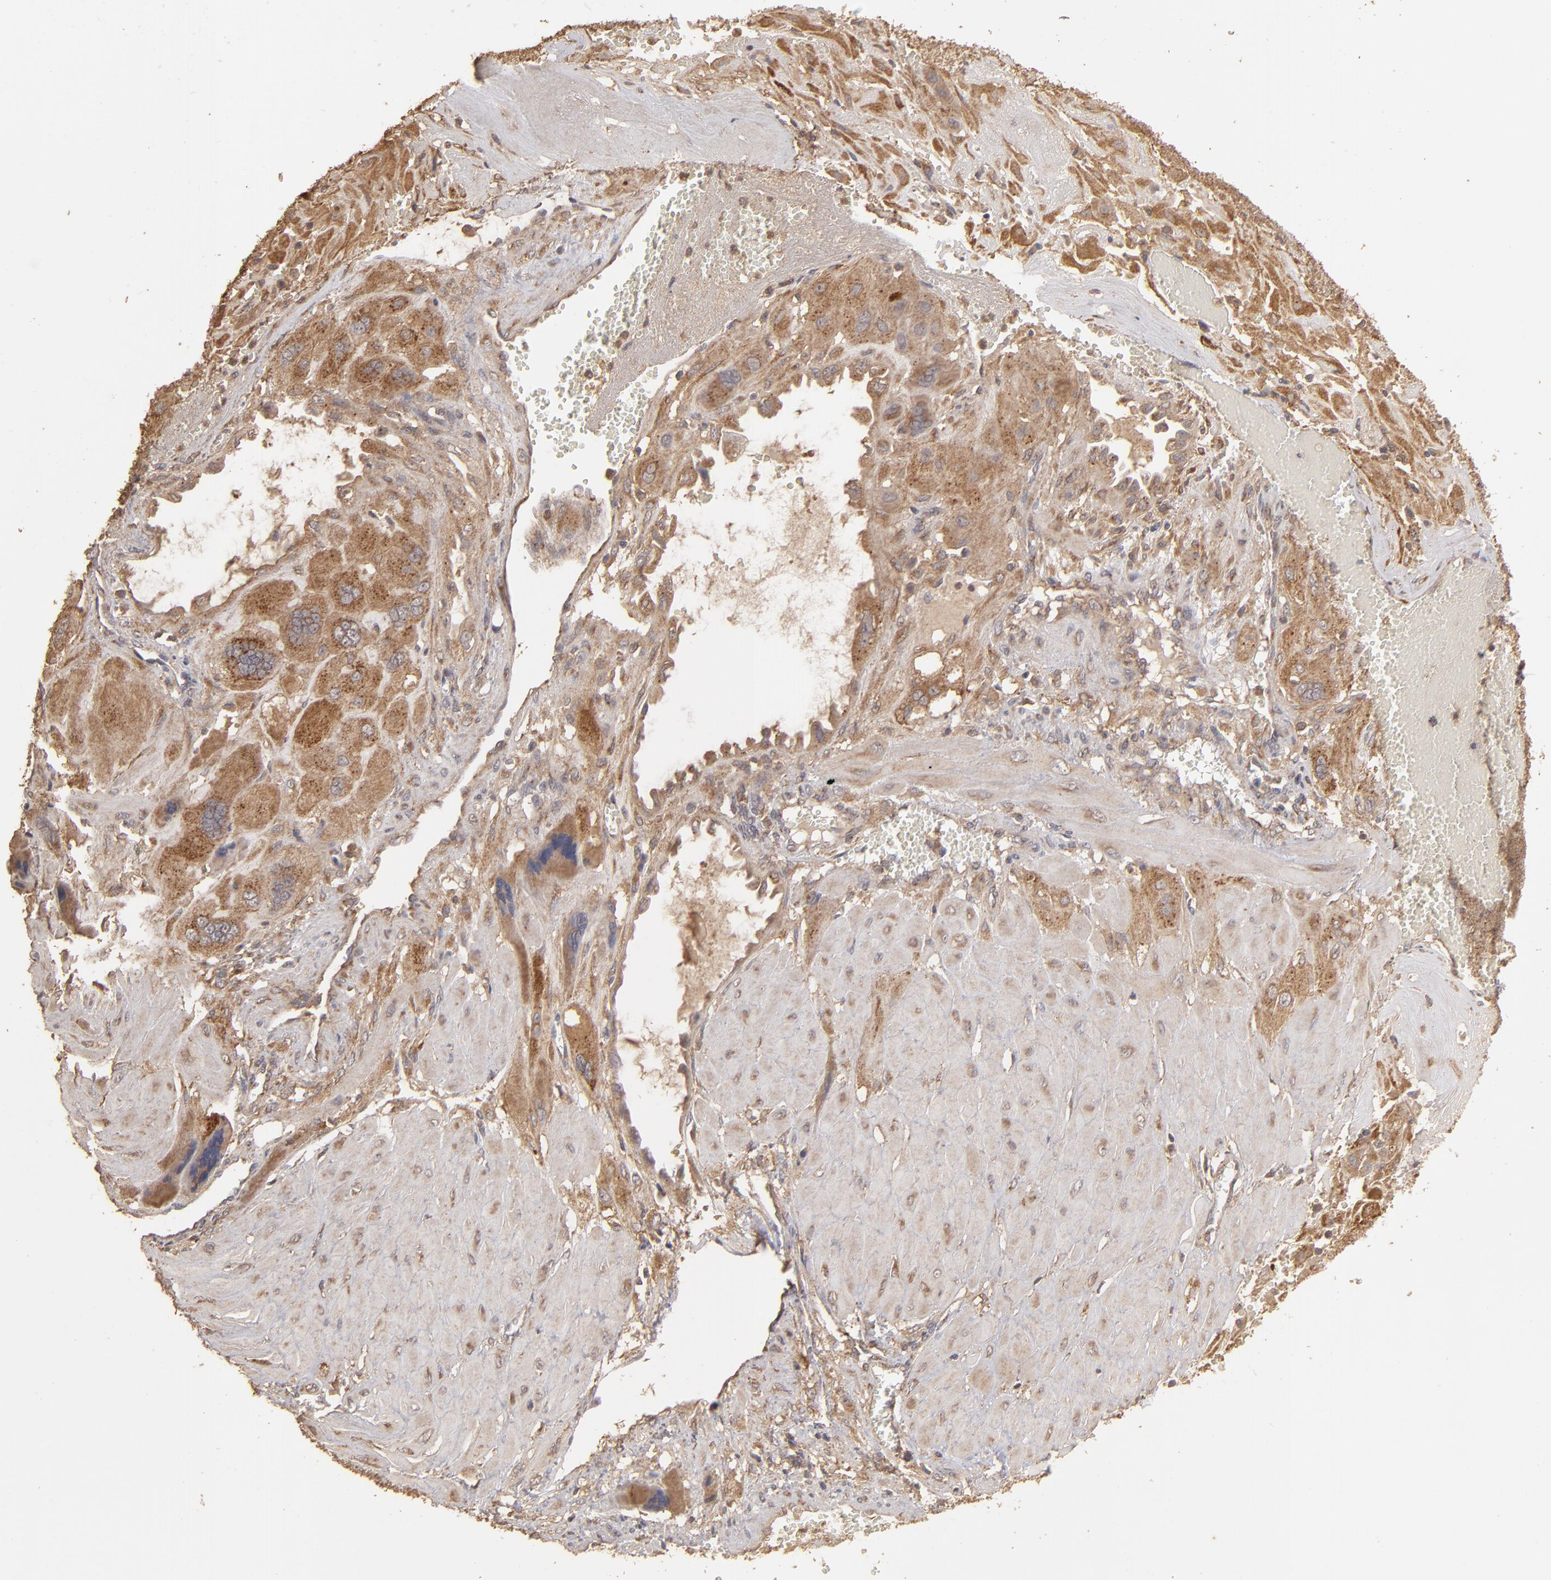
{"staining": {"intensity": "moderate", "quantity": ">75%", "location": "cytoplasmic/membranous"}, "tissue": "cervical cancer", "cell_type": "Tumor cells", "image_type": "cancer", "snomed": [{"axis": "morphology", "description": "Squamous cell carcinoma, NOS"}, {"axis": "topography", "description": "Cervix"}], "caption": "Cervical cancer tissue displays moderate cytoplasmic/membranous staining in about >75% of tumor cells", "gene": "MMP2", "patient": {"sex": "female", "age": 34}}